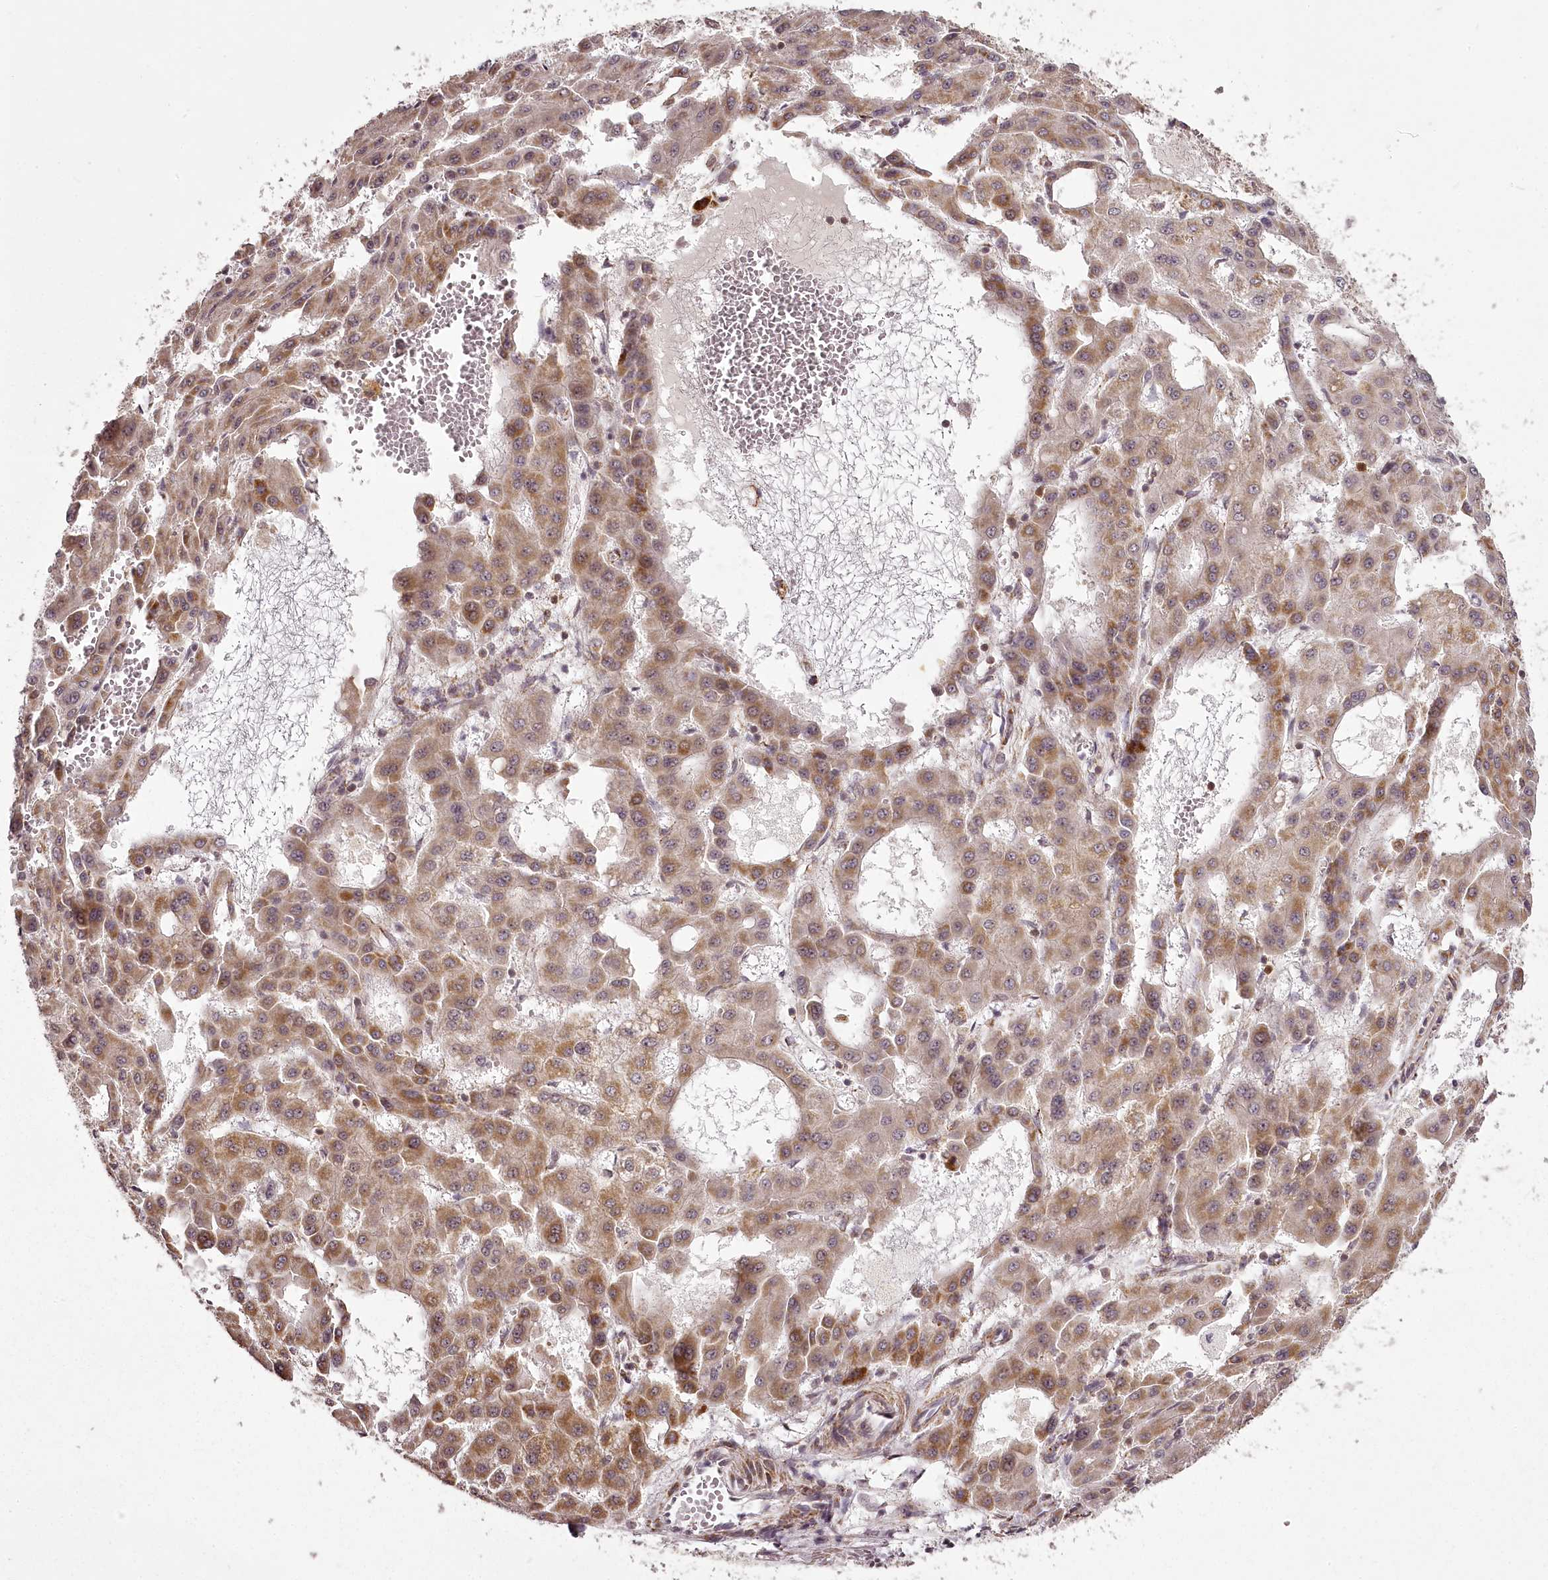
{"staining": {"intensity": "moderate", "quantity": ">75%", "location": "cytoplasmic/membranous"}, "tissue": "liver cancer", "cell_type": "Tumor cells", "image_type": "cancer", "snomed": [{"axis": "morphology", "description": "Carcinoma, Hepatocellular, NOS"}, {"axis": "topography", "description": "Liver"}], "caption": "Immunohistochemical staining of human hepatocellular carcinoma (liver) reveals medium levels of moderate cytoplasmic/membranous protein positivity in approximately >75% of tumor cells.", "gene": "CHCHD2", "patient": {"sex": "male", "age": 47}}